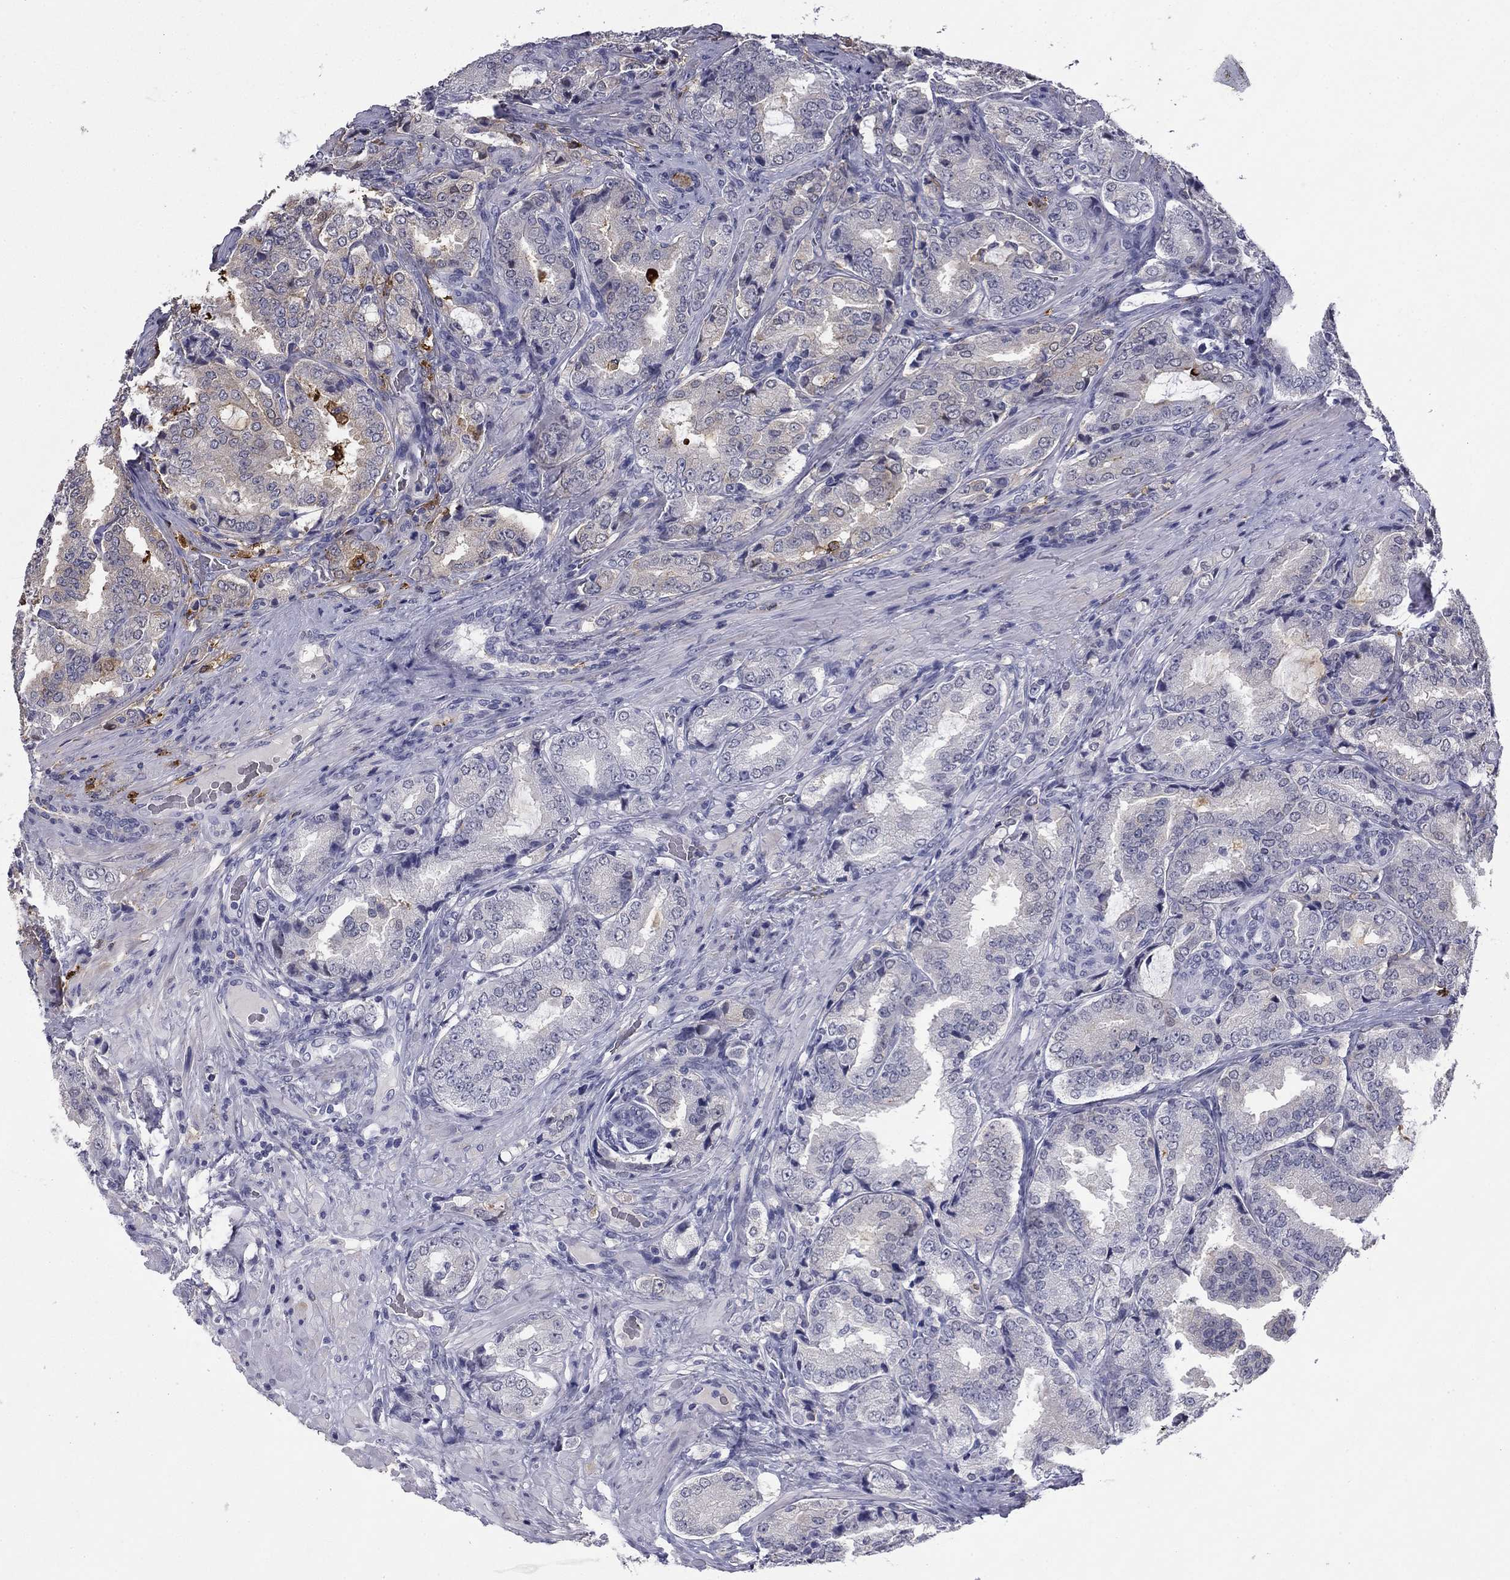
{"staining": {"intensity": "negative", "quantity": "none", "location": "none"}, "tissue": "prostate cancer", "cell_type": "Tumor cells", "image_type": "cancer", "snomed": [{"axis": "morphology", "description": "Adenocarcinoma, NOS"}, {"axis": "topography", "description": "Prostate"}], "caption": "A micrograph of adenocarcinoma (prostate) stained for a protein shows no brown staining in tumor cells.", "gene": "BCL2L14", "patient": {"sex": "male", "age": 65}}